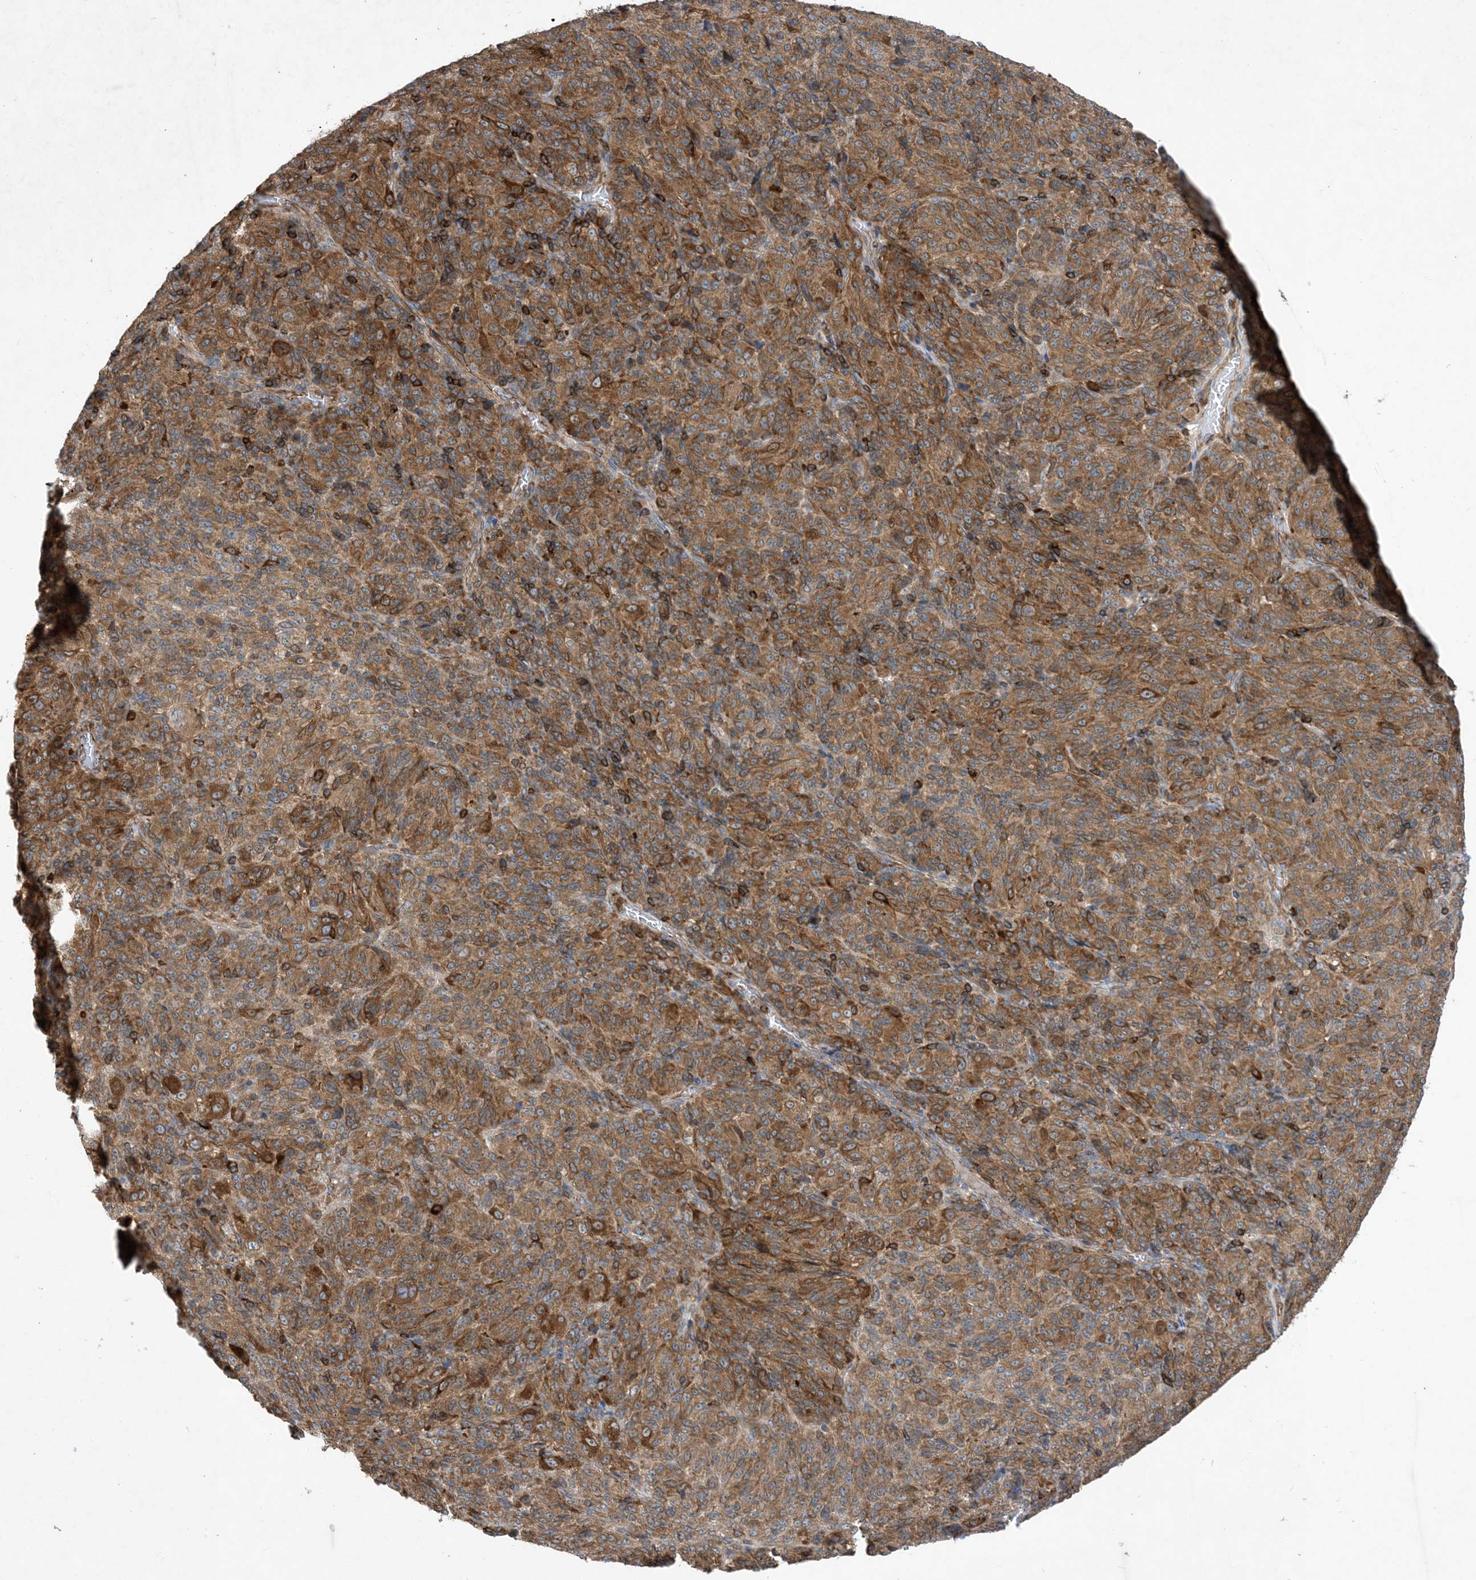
{"staining": {"intensity": "moderate", "quantity": ">75%", "location": "cytoplasmic/membranous"}, "tissue": "melanoma", "cell_type": "Tumor cells", "image_type": "cancer", "snomed": [{"axis": "morphology", "description": "Malignant melanoma, Metastatic site"}, {"axis": "topography", "description": "Brain"}], "caption": "An immunohistochemistry (IHC) image of neoplastic tissue is shown. Protein staining in brown shows moderate cytoplasmic/membranous positivity in melanoma within tumor cells. The staining was performed using DAB (3,3'-diaminobenzidine), with brown indicating positive protein expression. Nuclei are stained blue with hematoxylin.", "gene": "OTOP1", "patient": {"sex": "female", "age": 56}}